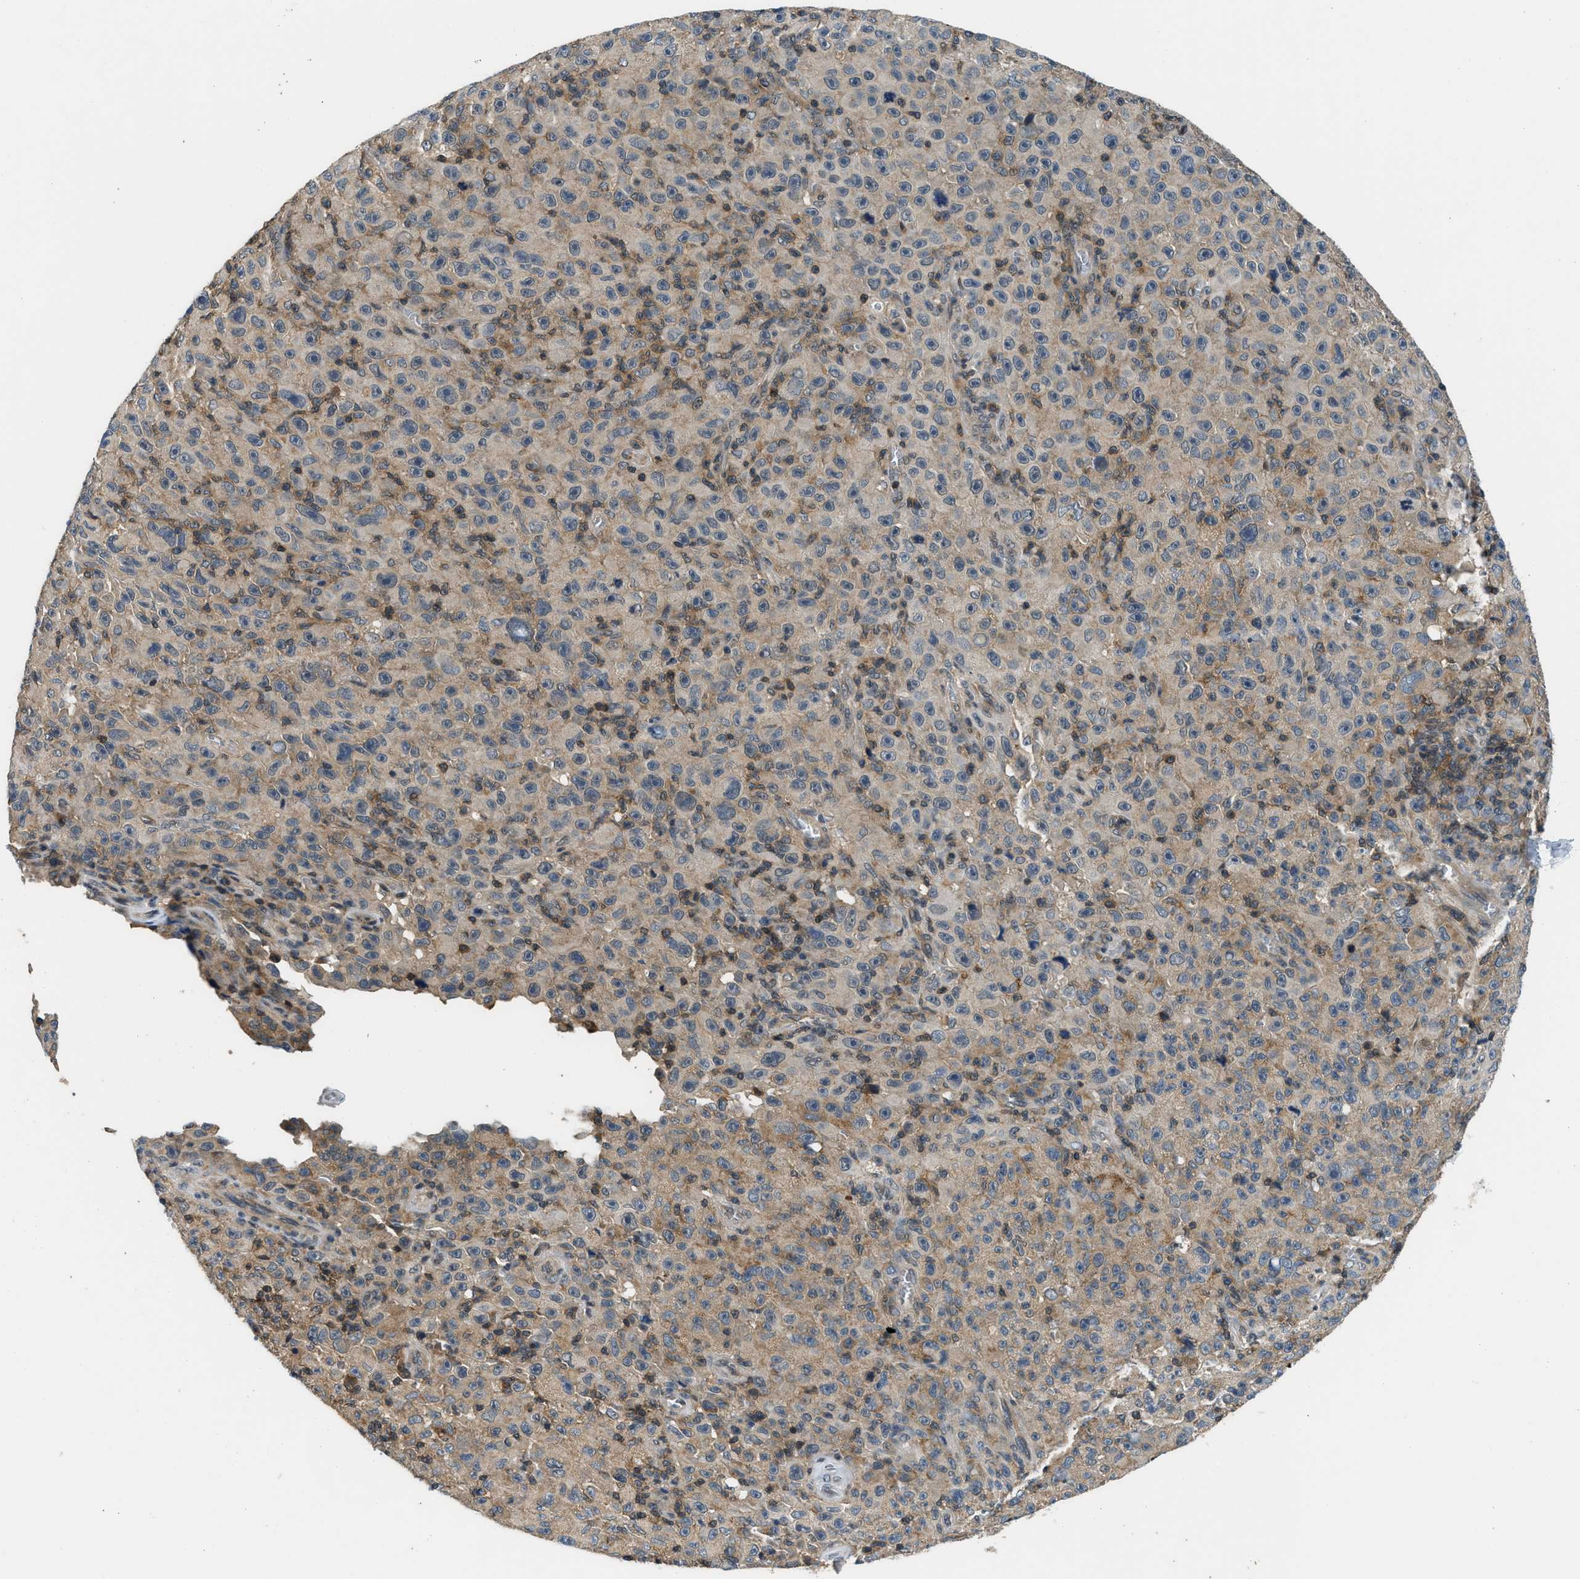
{"staining": {"intensity": "moderate", "quantity": ">75%", "location": "cytoplasmic/membranous"}, "tissue": "melanoma", "cell_type": "Tumor cells", "image_type": "cancer", "snomed": [{"axis": "morphology", "description": "Malignant melanoma, NOS"}, {"axis": "topography", "description": "Skin"}], "caption": "This image reveals melanoma stained with IHC to label a protein in brown. The cytoplasmic/membranous of tumor cells show moderate positivity for the protein. Nuclei are counter-stained blue.", "gene": "MTMR1", "patient": {"sex": "female", "age": 82}}